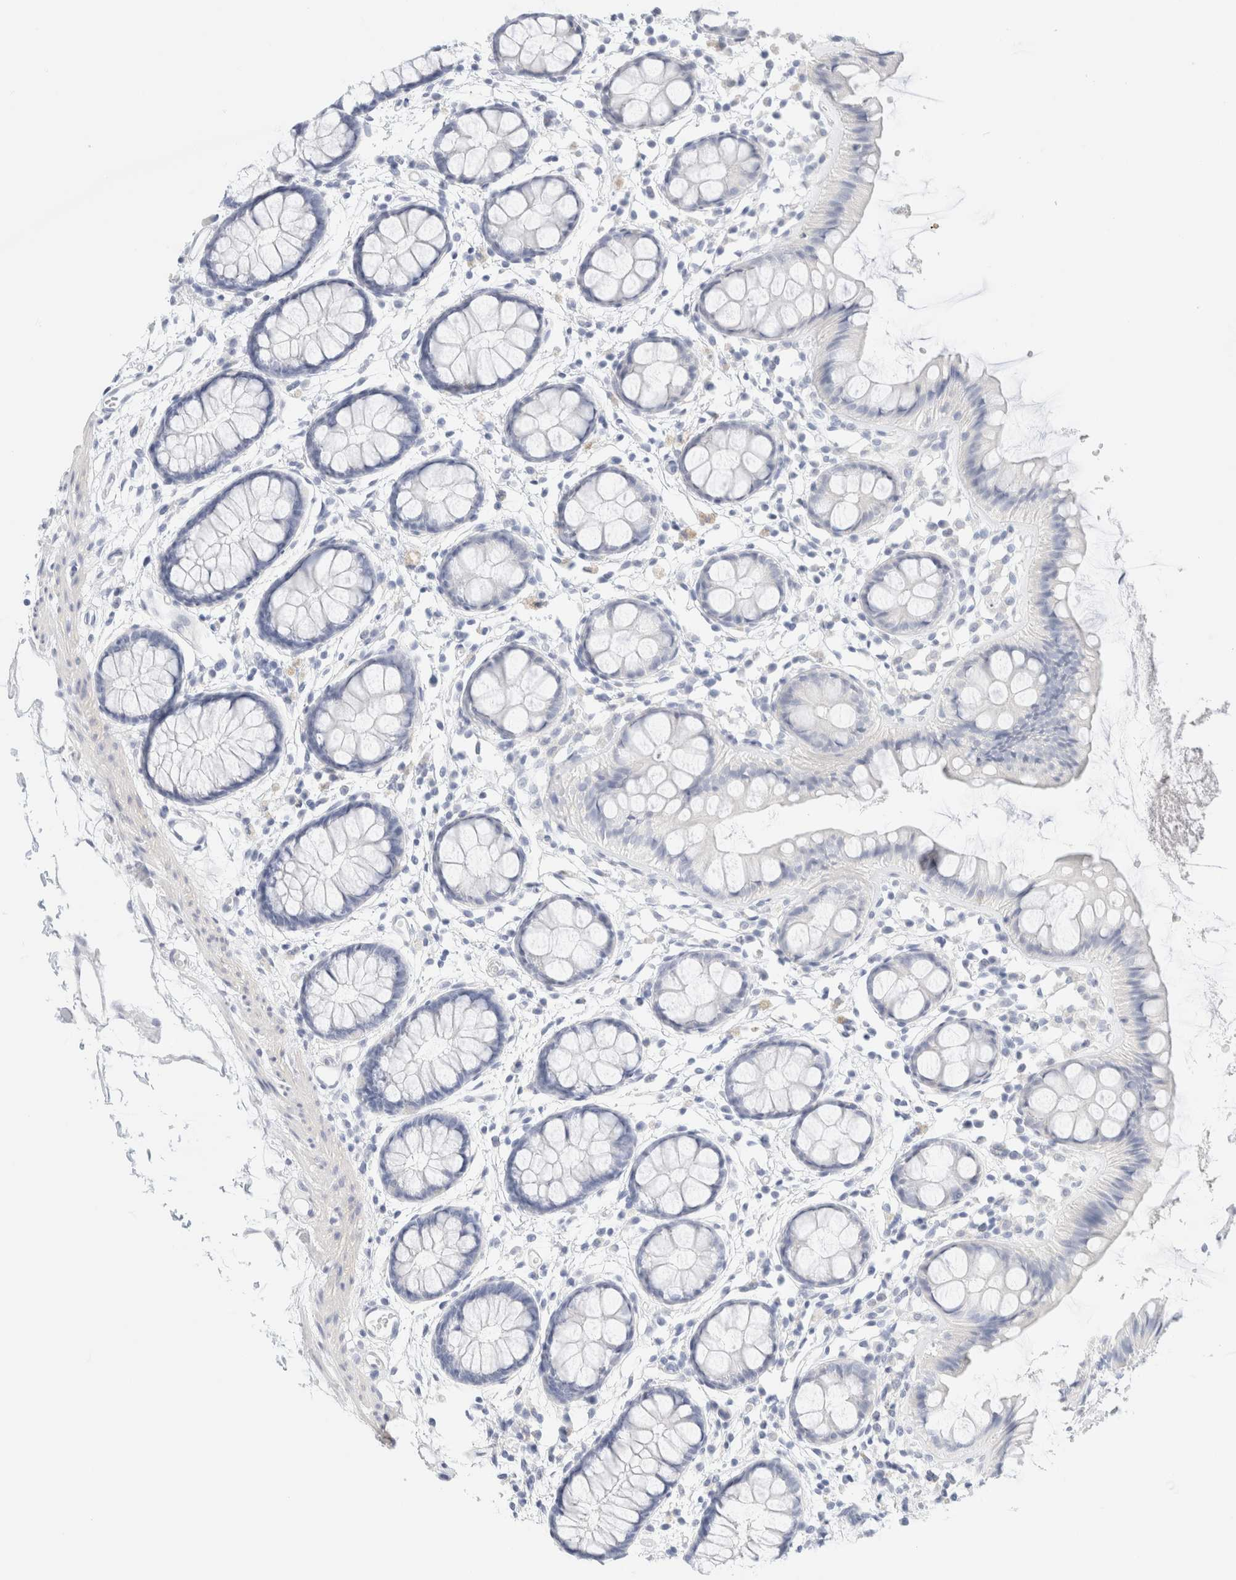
{"staining": {"intensity": "negative", "quantity": "none", "location": "none"}, "tissue": "rectum", "cell_type": "Glandular cells", "image_type": "normal", "snomed": [{"axis": "morphology", "description": "Normal tissue, NOS"}, {"axis": "topography", "description": "Rectum"}], "caption": "The micrograph exhibits no staining of glandular cells in unremarkable rectum.", "gene": "DPYS", "patient": {"sex": "female", "age": 66}}